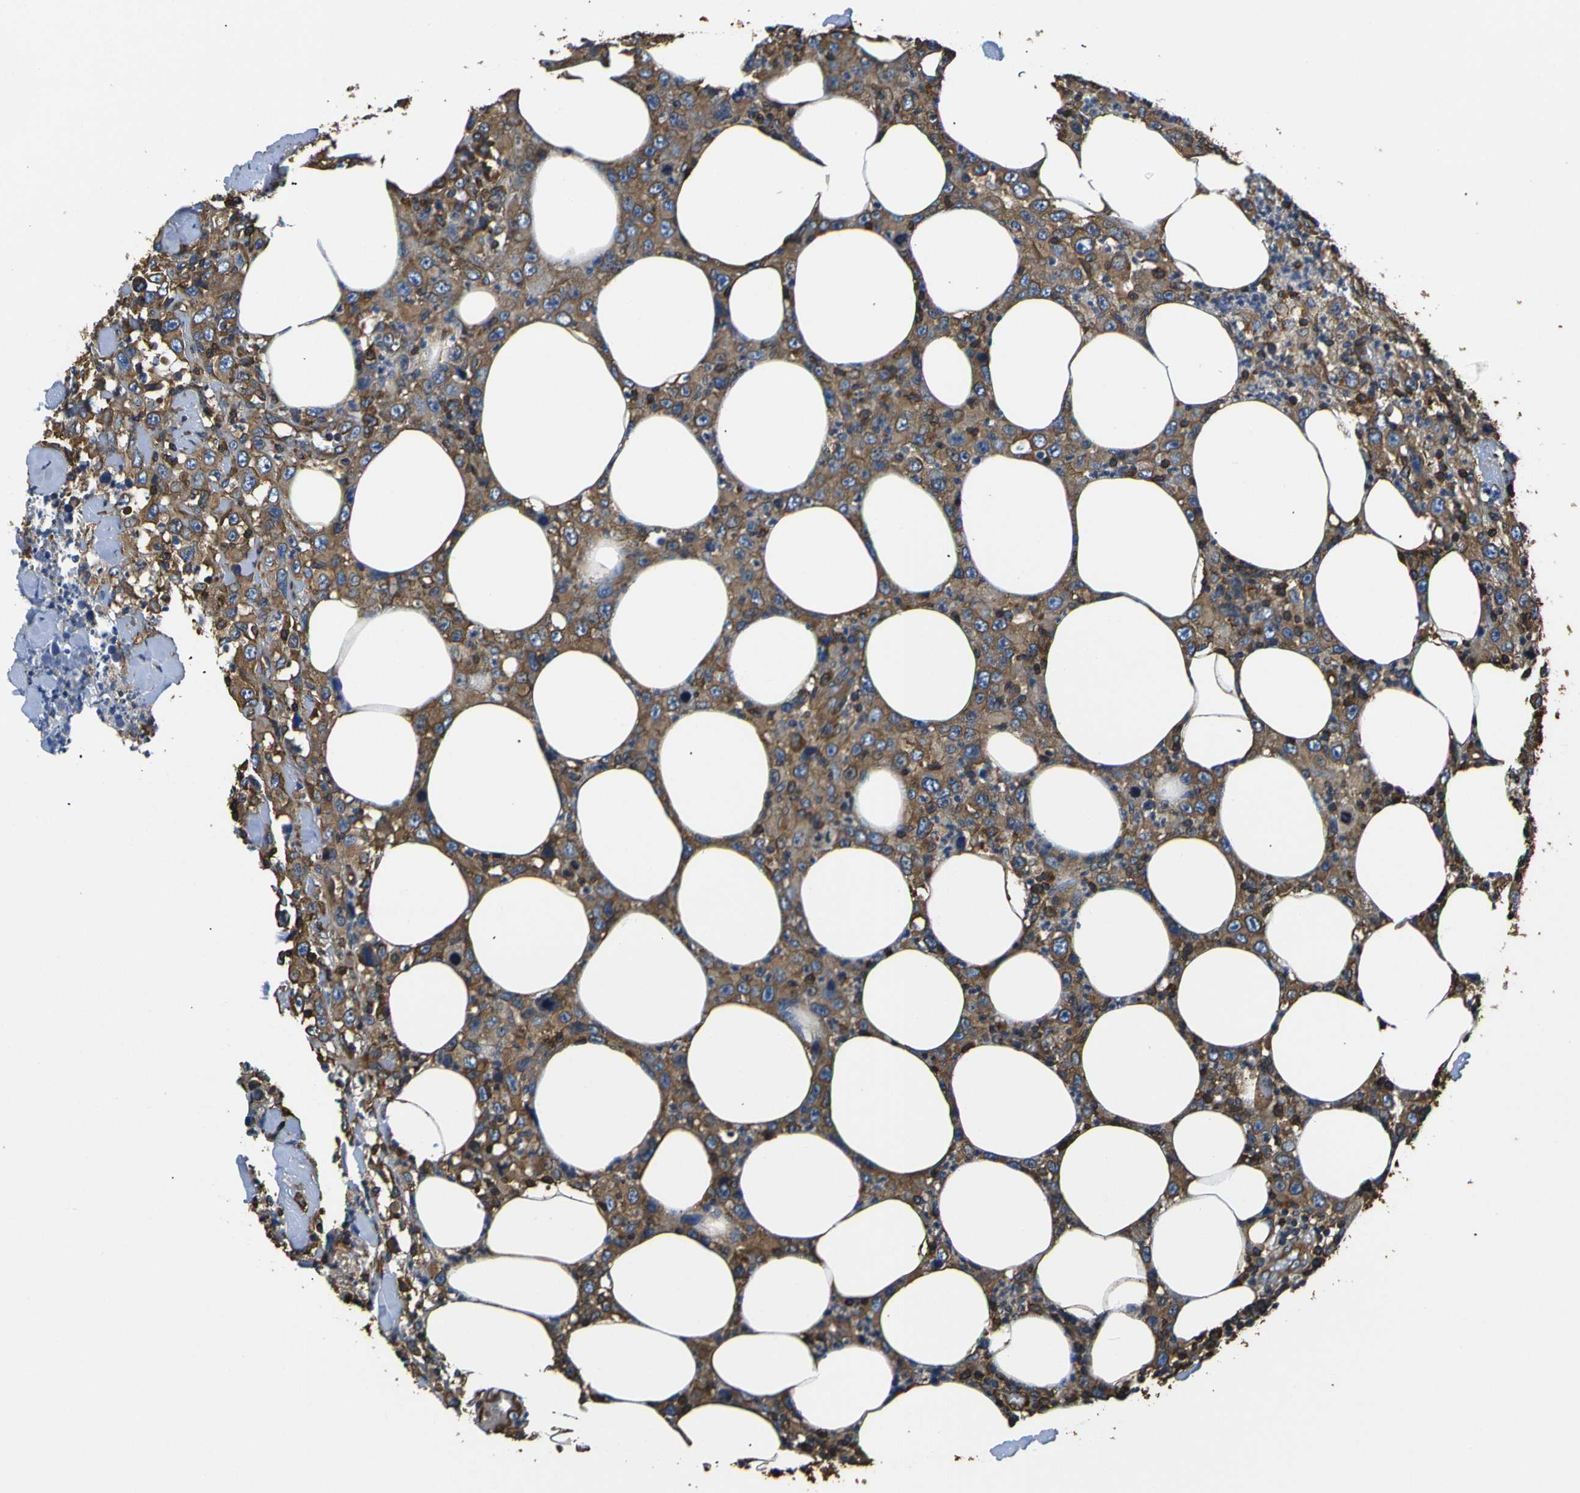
{"staining": {"intensity": "moderate", "quantity": ">75%", "location": "cytoplasmic/membranous"}, "tissue": "thyroid cancer", "cell_type": "Tumor cells", "image_type": "cancer", "snomed": [{"axis": "morphology", "description": "Carcinoma, NOS"}, {"axis": "topography", "description": "Thyroid gland"}], "caption": "Protein staining of thyroid cancer tissue shows moderate cytoplasmic/membranous expression in approximately >75% of tumor cells. (DAB (3,3'-diaminobenzidine) IHC with brightfield microscopy, high magnification).", "gene": "TUBB", "patient": {"sex": "female", "age": 77}}